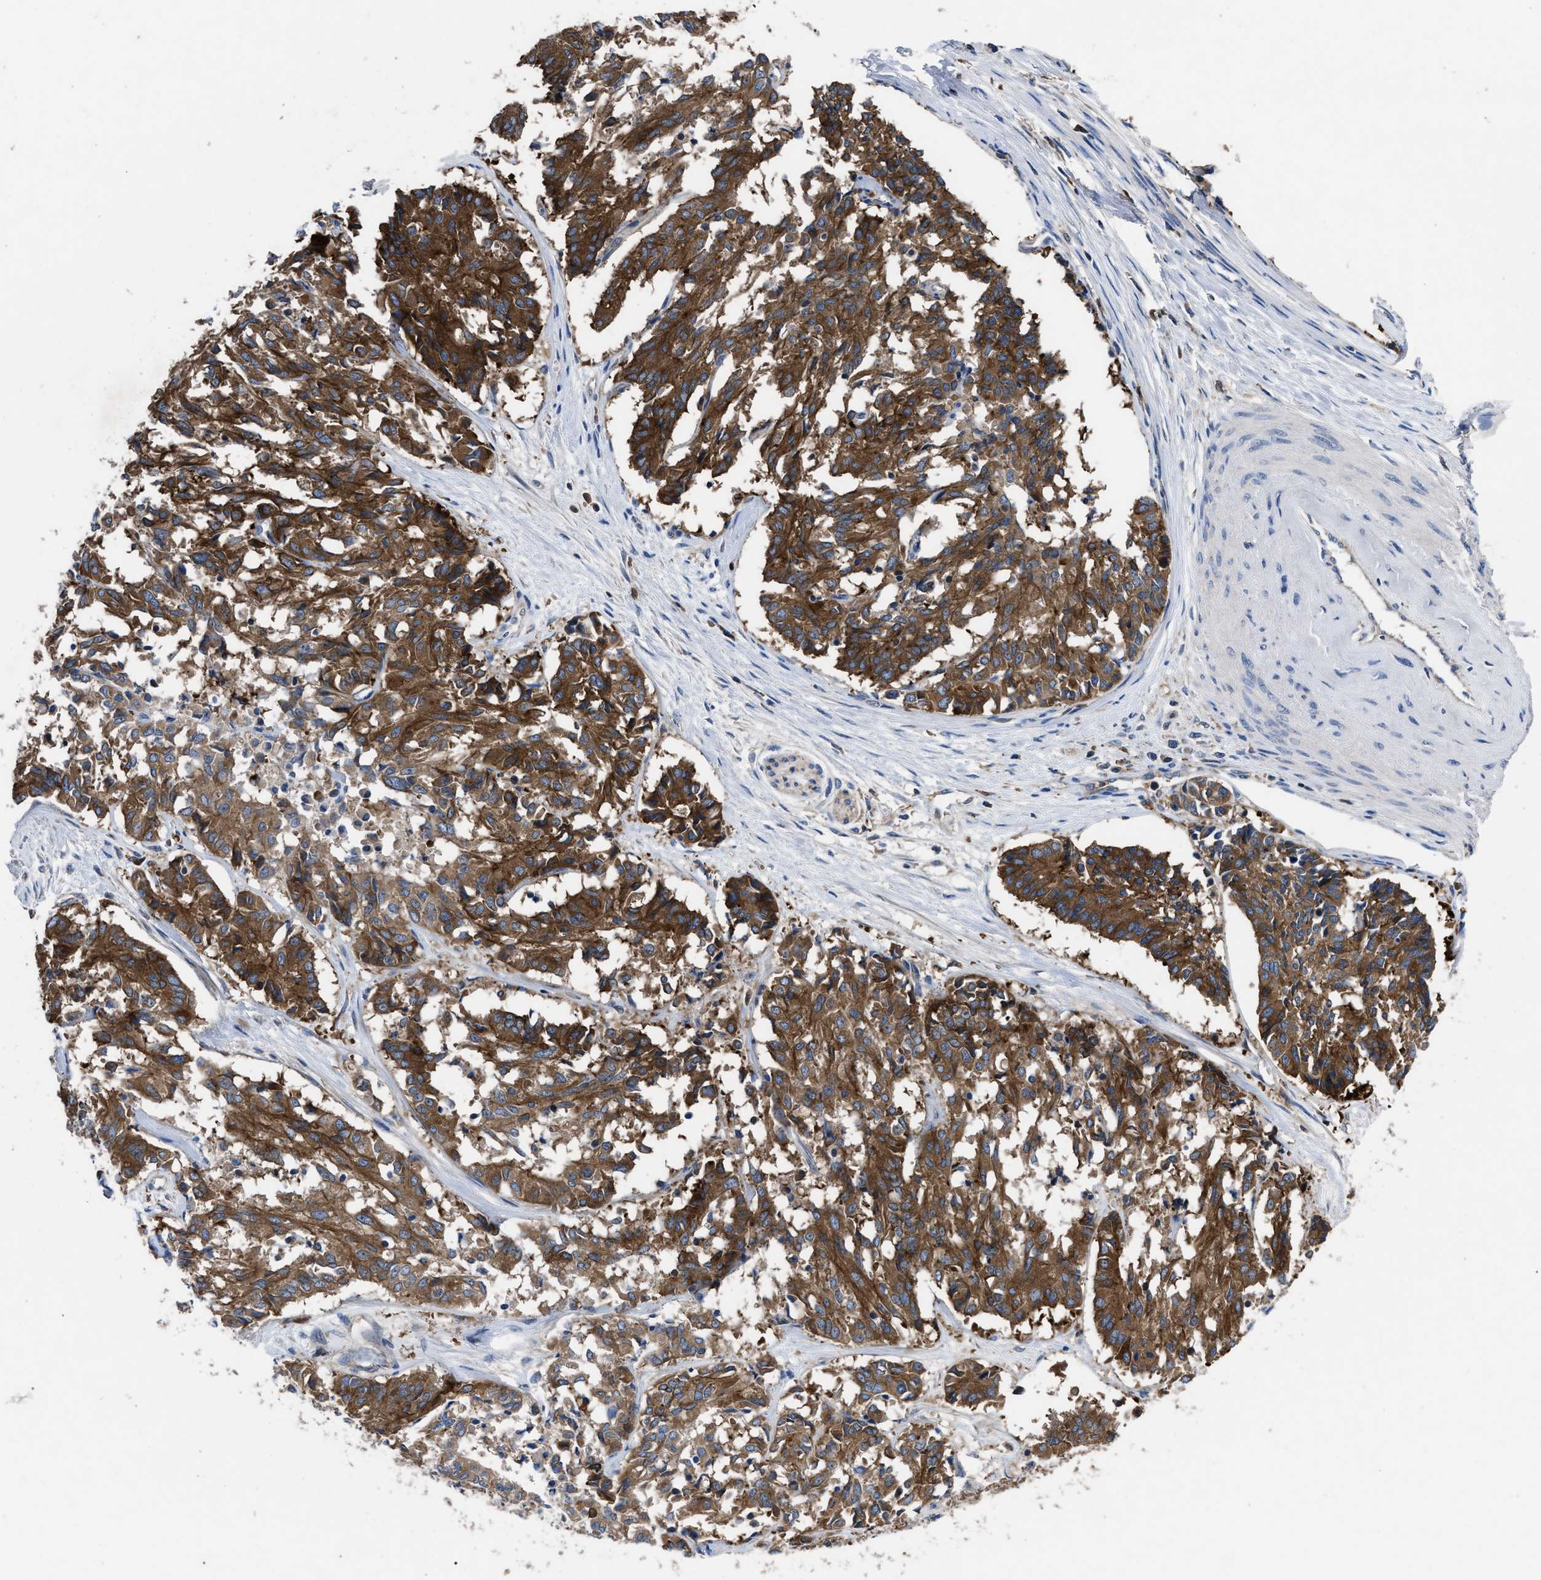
{"staining": {"intensity": "strong", "quantity": ">75%", "location": "cytoplasmic/membranous"}, "tissue": "cervical cancer", "cell_type": "Tumor cells", "image_type": "cancer", "snomed": [{"axis": "morphology", "description": "Squamous cell carcinoma, NOS"}, {"axis": "topography", "description": "Cervix"}], "caption": "High-magnification brightfield microscopy of squamous cell carcinoma (cervical) stained with DAB (brown) and counterstained with hematoxylin (blue). tumor cells exhibit strong cytoplasmic/membranous expression is appreciated in approximately>75% of cells.", "gene": "YBEY", "patient": {"sex": "female", "age": 35}}